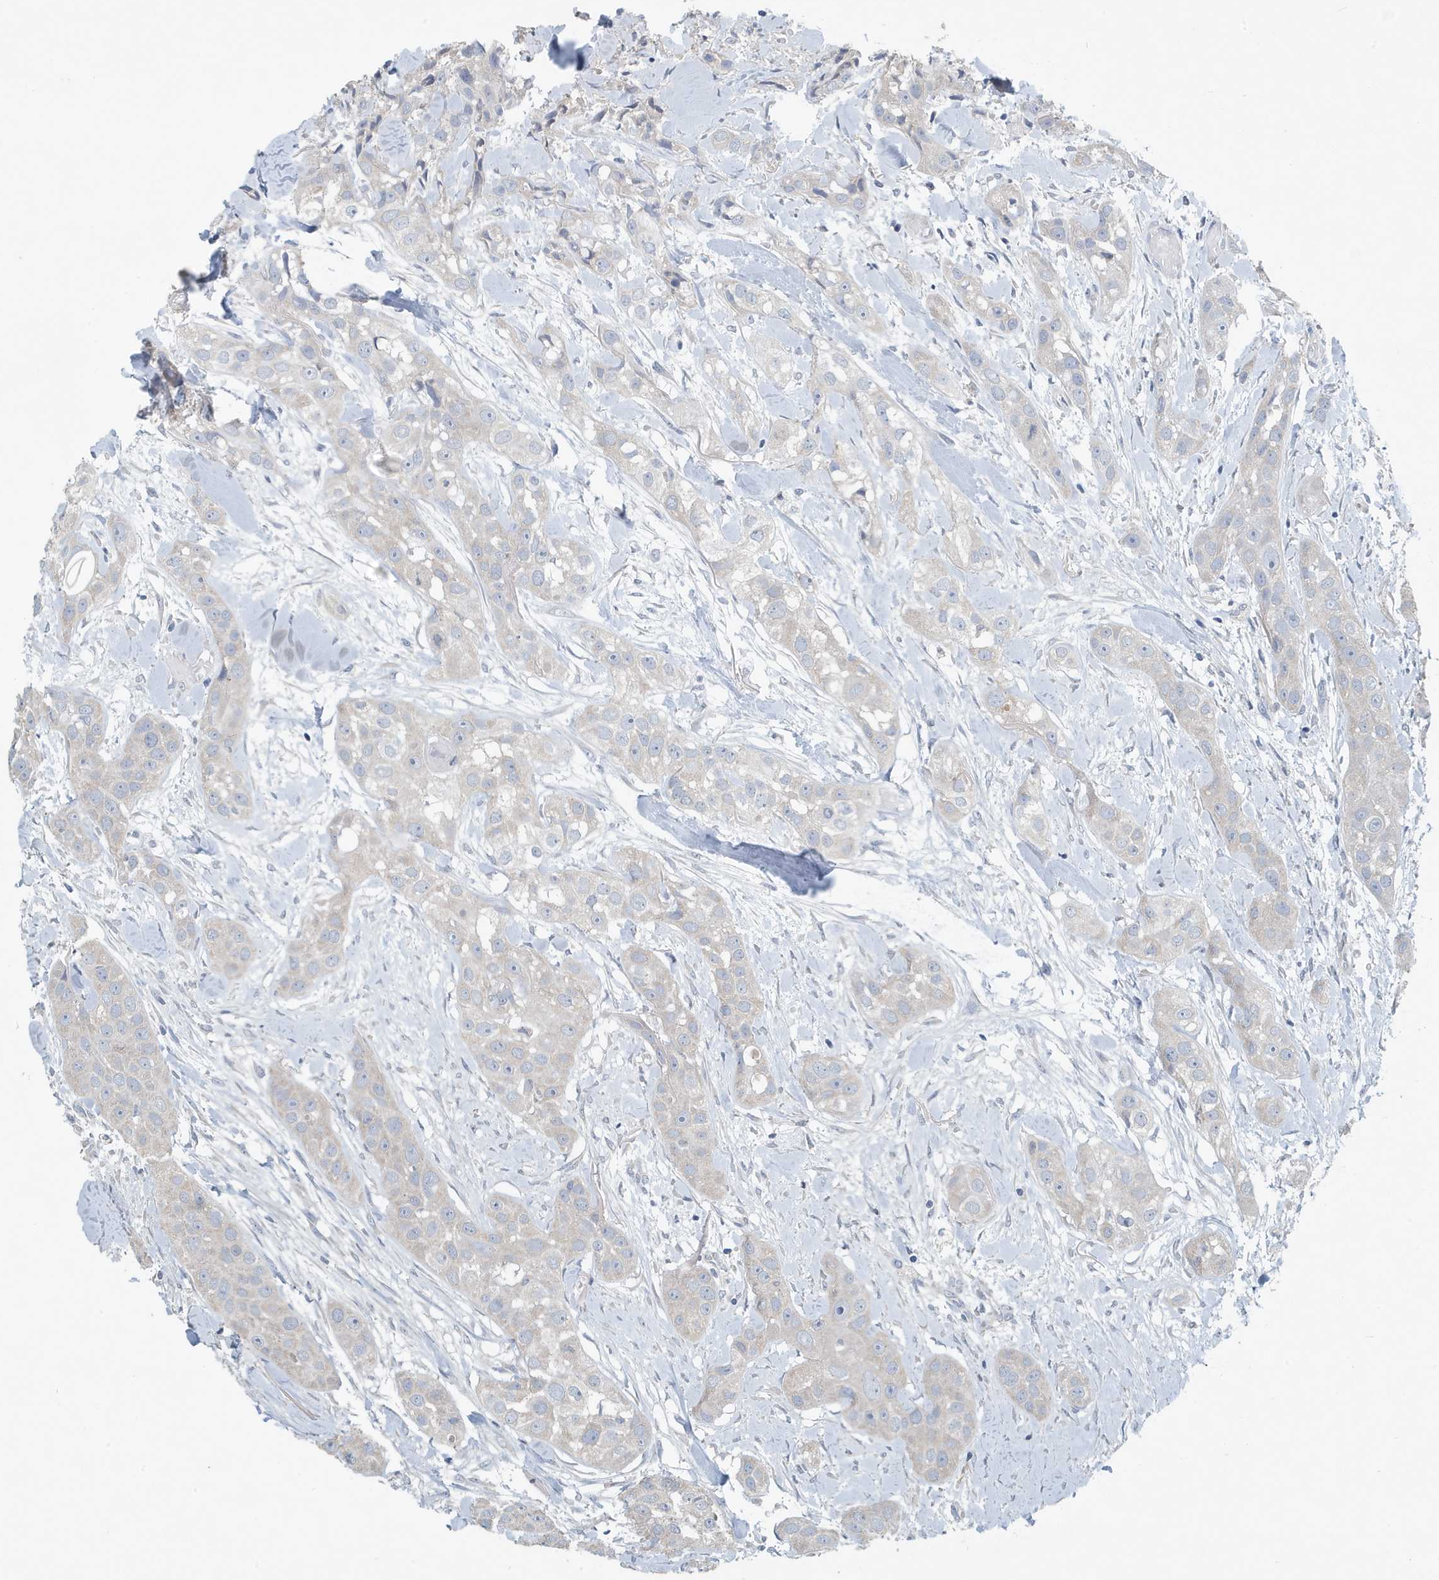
{"staining": {"intensity": "negative", "quantity": "none", "location": "none"}, "tissue": "head and neck cancer", "cell_type": "Tumor cells", "image_type": "cancer", "snomed": [{"axis": "morphology", "description": "Normal tissue, NOS"}, {"axis": "morphology", "description": "Squamous cell carcinoma, NOS"}, {"axis": "topography", "description": "Skeletal muscle"}, {"axis": "topography", "description": "Head-Neck"}], "caption": "This is an immunohistochemistry (IHC) photomicrograph of head and neck squamous cell carcinoma. There is no expression in tumor cells.", "gene": "UGT2B4", "patient": {"sex": "male", "age": 51}}